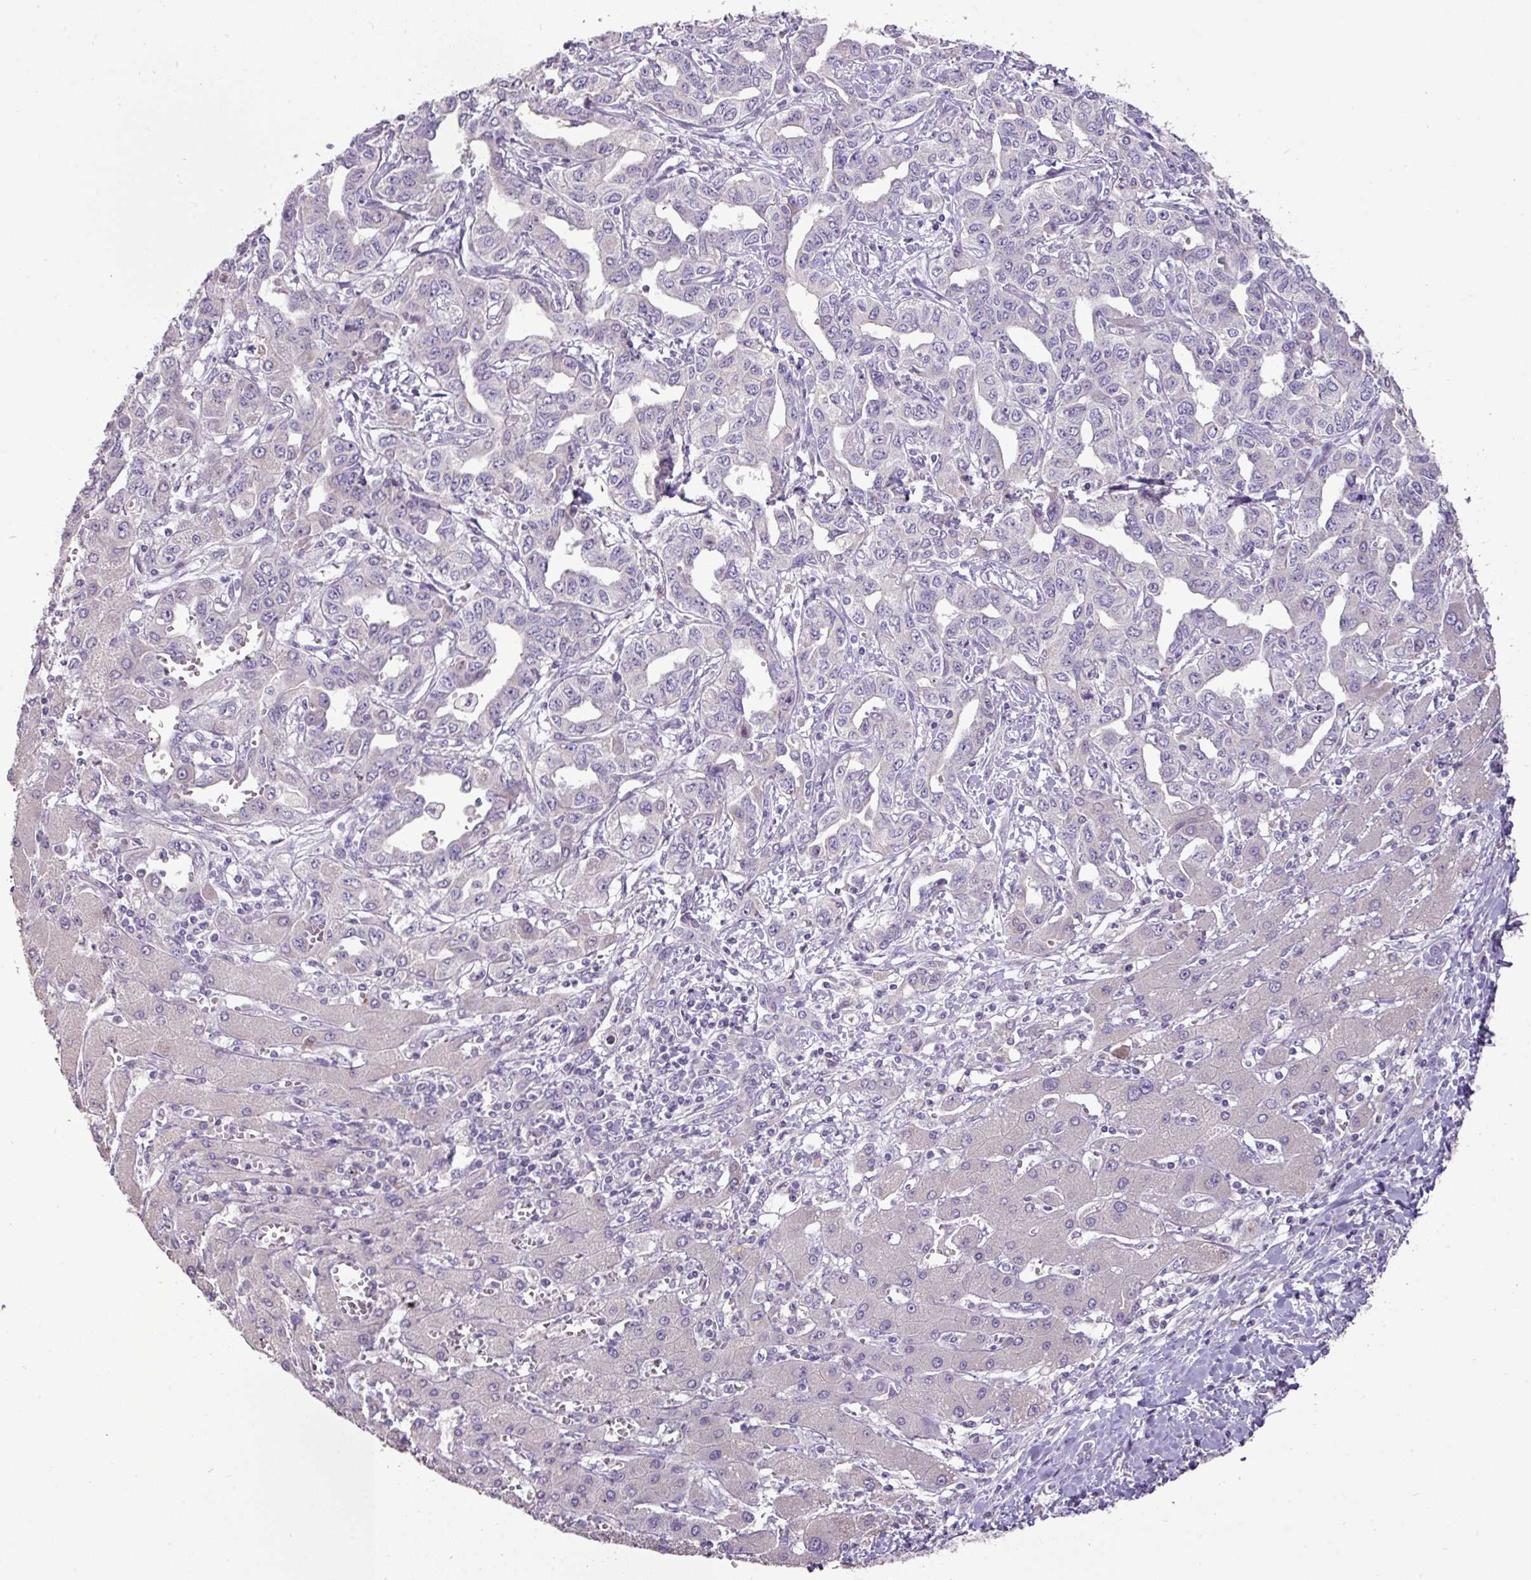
{"staining": {"intensity": "negative", "quantity": "none", "location": "none"}, "tissue": "liver cancer", "cell_type": "Tumor cells", "image_type": "cancer", "snomed": [{"axis": "morphology", "description": "Cholangiocarcinoma"}, {"axis": "topography", "description": "Liver"}], "caption": "Immunohistochemistry micrograph of human liver cancer (cholangiocarcinoma) stained for a protein (brown), which demonstrates no expression in tumor cells.", "gene": "BRINP2", "patient": {"sex": "male", "age": 59}}